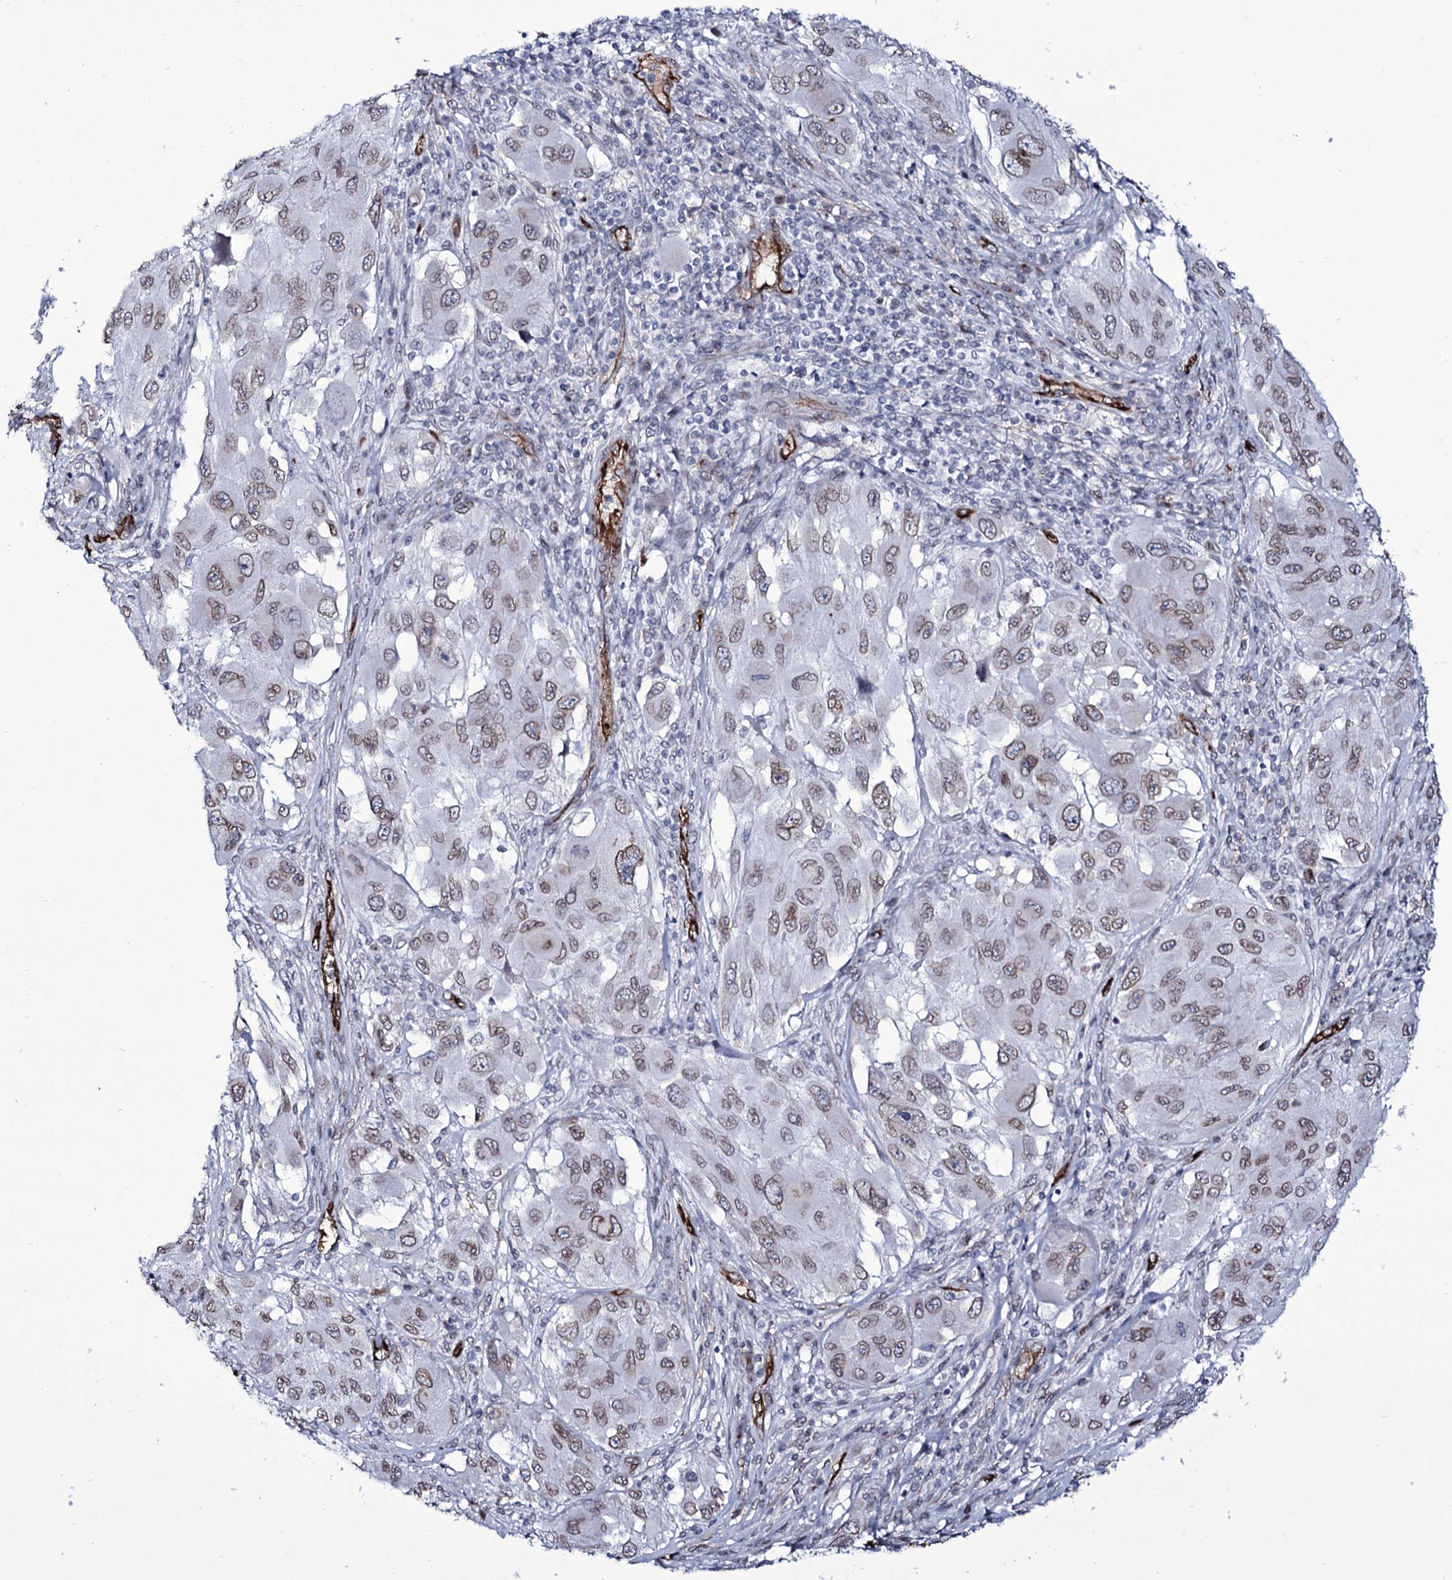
{"staining": {"intensity": "weak", "quantity": ">75%", "location": "cytoplasmic/membranous,nuclear"}, "tissue": "melanoma", "cell_type": "Tumor cells", "image_type": "cancer", "snomed": [{"axis": "morphology", "description": "Malignant melanoma, NOS"}, {"axis": "topography", "description": "Skin"}], "caption": "This is an image of IHC staining of melanoma, which shows weak expression in the cytoplasmic/membranous and nuclear of tumor cells.", "gene": "ZC3H12C", "patient": {"sex": "female", "age": 91}}